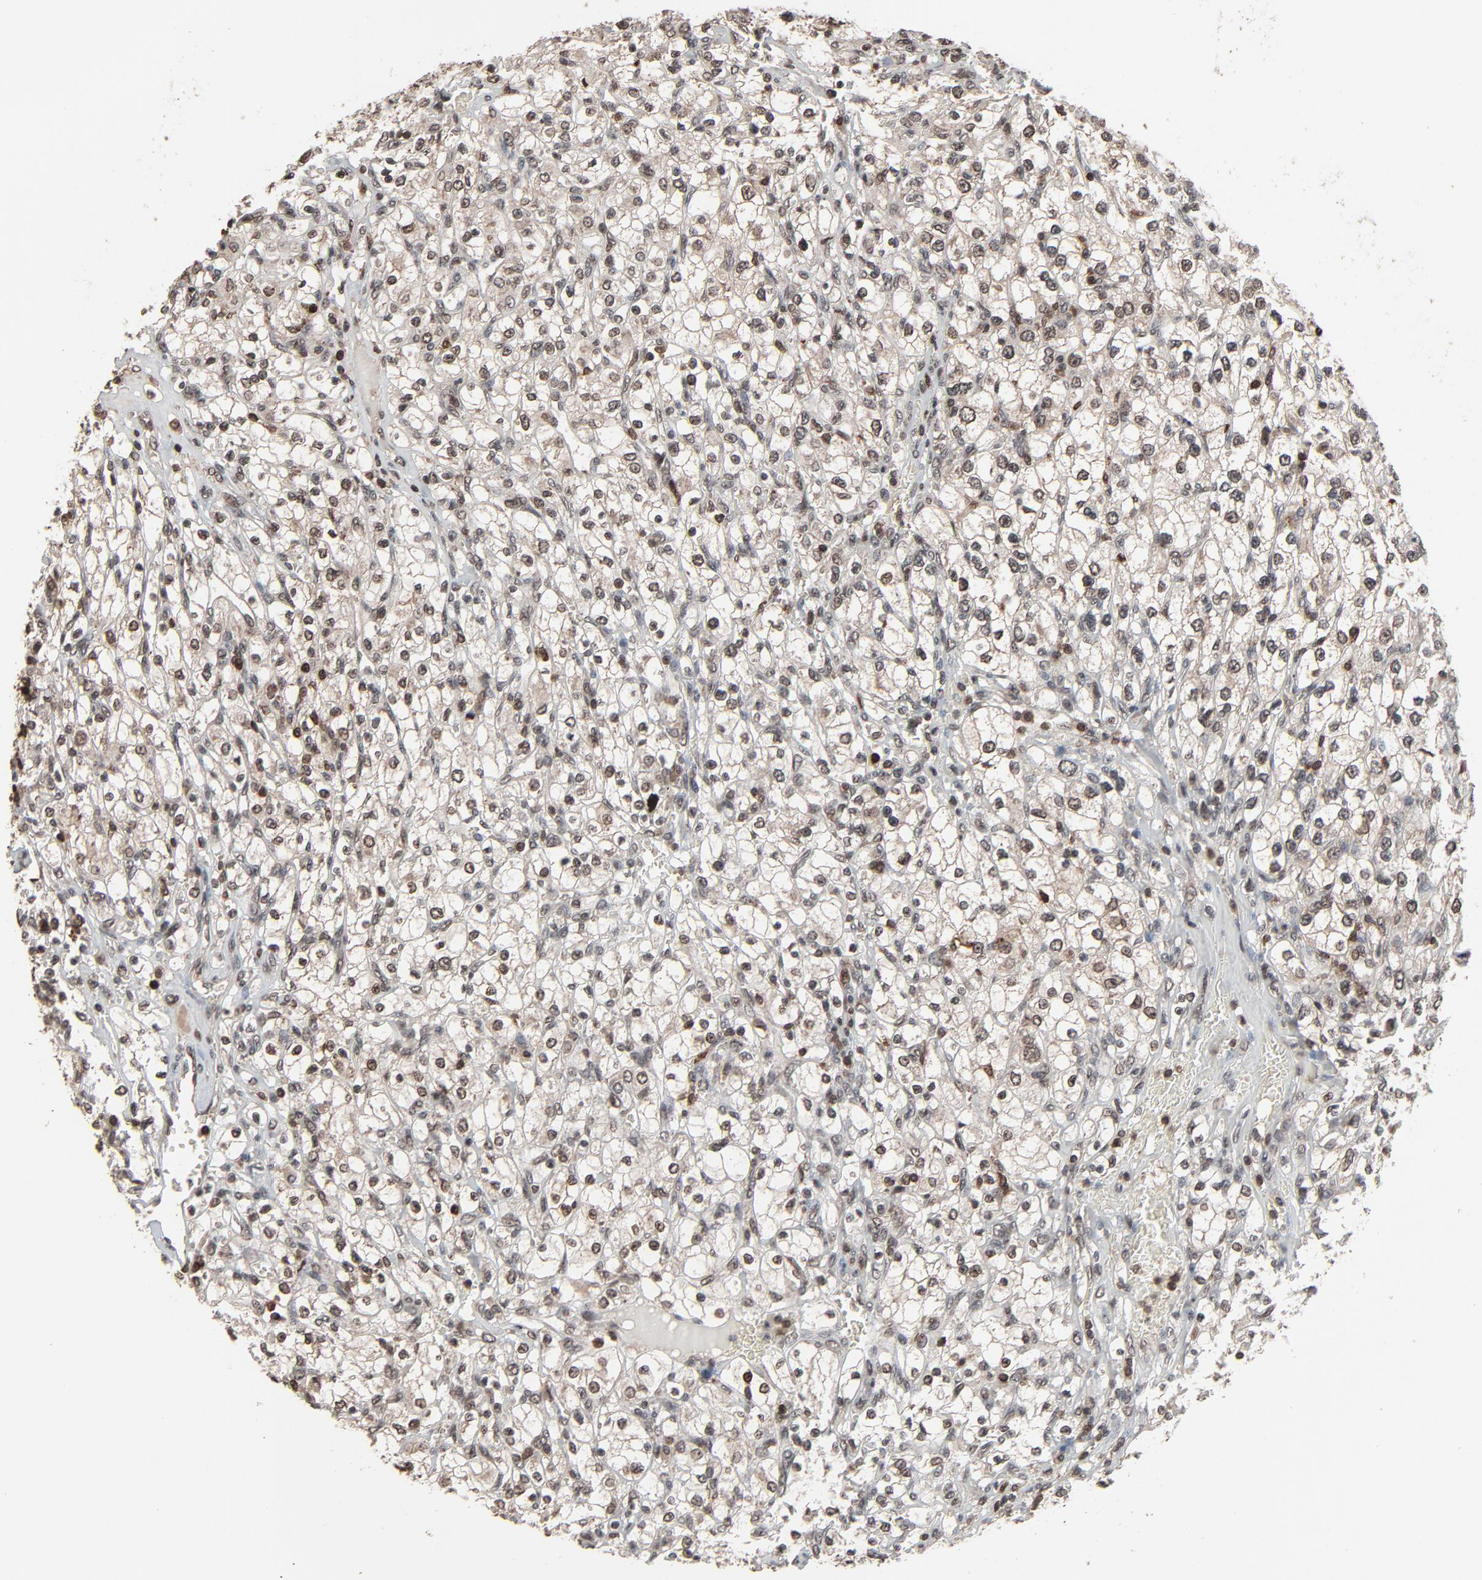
{"staining": {"intensity": "moderate", "quantity": ">75%", "location": "nuclear"}, "tissue": "renal cancer", "cell_type": "Tumor cells", "image_type": "cancer", "snomed": [{"axis": "morphology", "description": "Adenocarcinoma, NOS"}, {"axis": "topography", "description": "Kidney"}], "caption": "Tumor cells show medium levels of moderate nuclear positivity in about >75% of cells in human adenocarcinoma (renal).", "gene": "RPS6KA3", "patient": {"sex": "female", "age": 62}}